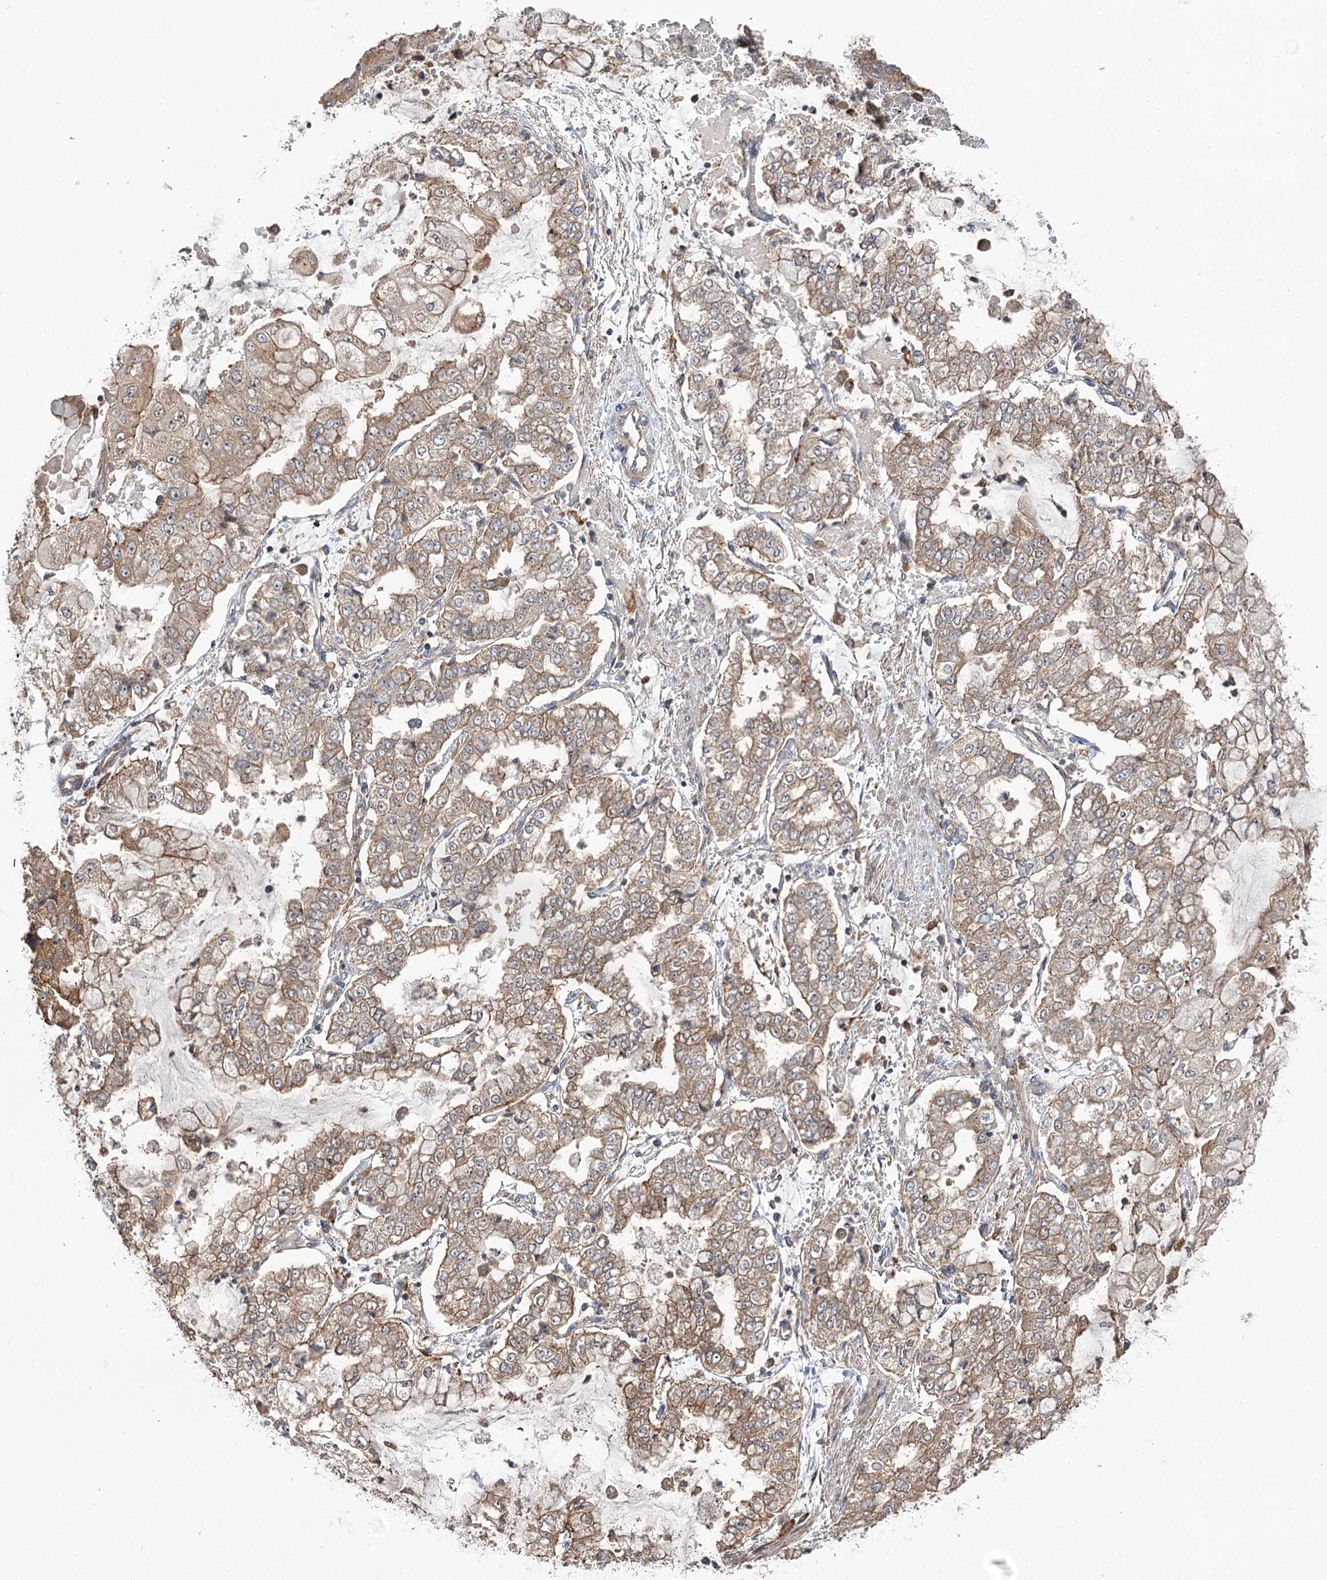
{"staining": {"intensity": "weak", "quantity": ">75%", "location": "cytoplasmic/membranous"}, "tissue": "stomach cancer", "cell_type": "Tumor cells", "image_type": "cancer", "snomed": [{"axis": "morphology", "description": "Adenocarcinoma, NOS"}, {"axis": "topography", "description": "Stomach"}], "caption": "DAB immunohistochemical staining of adenocarcinoma (stomach) shows weak cytoplasmic/membranous protein expression in approximately >75% of tumor cells.", "gene": "VPS37B", "patient": {"sex": "male", "age": 76}}